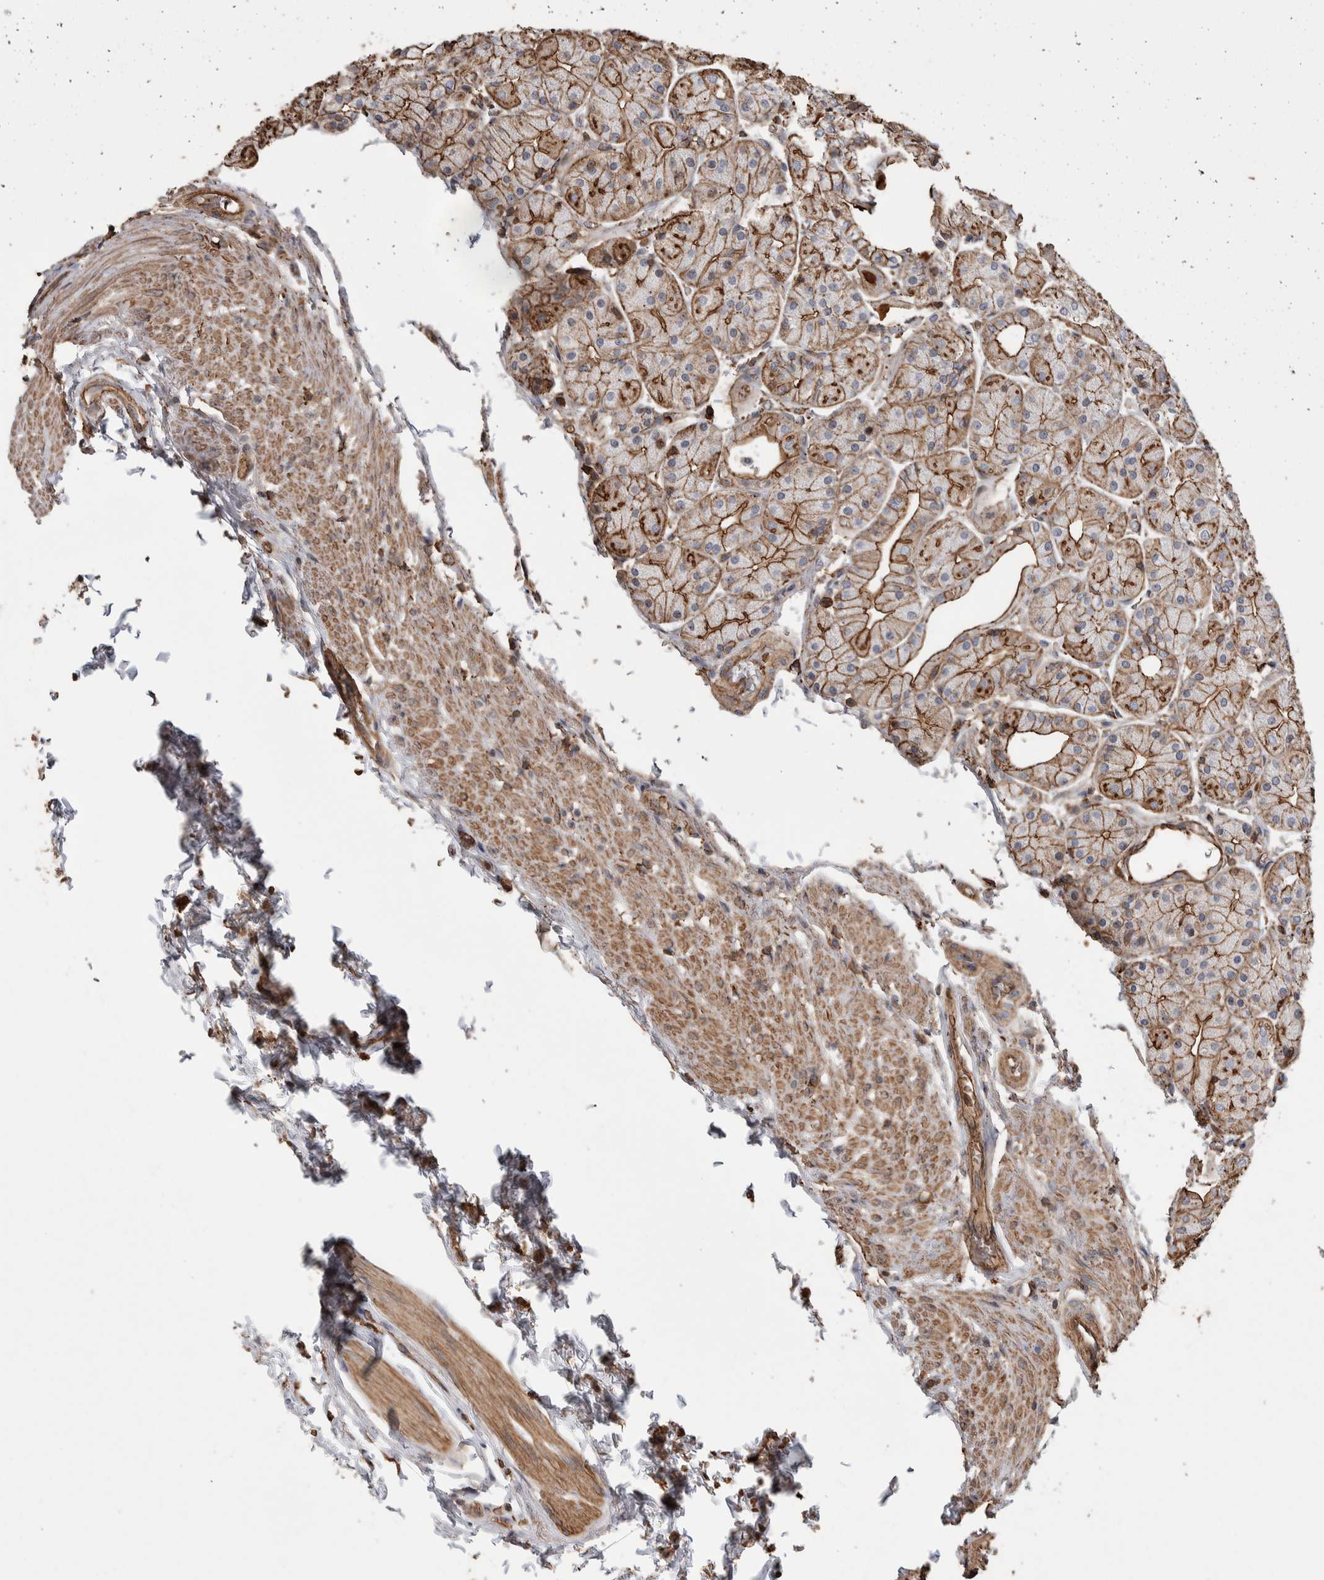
{"staining": {"intensity": "moderate", "quantity": ">75%", "location": "cytoplasmic/membranous"}, "tissue": "stomach", "cell_type": "Glandular cells", "image_type": "normal", "snomed": [{"axis": "morphology", "description": "Normal tissue, NOS"}, {"axis": "topography", "description": "Stomach, upper"}], "caption": "Glandular cells reveal medium levels of moderate cytoplasmic/membranous staining in approximately >75% of cells in unremarkable stomach.", "gene": "ENPP2", "patient": {"sex": "male", "age": 72}}